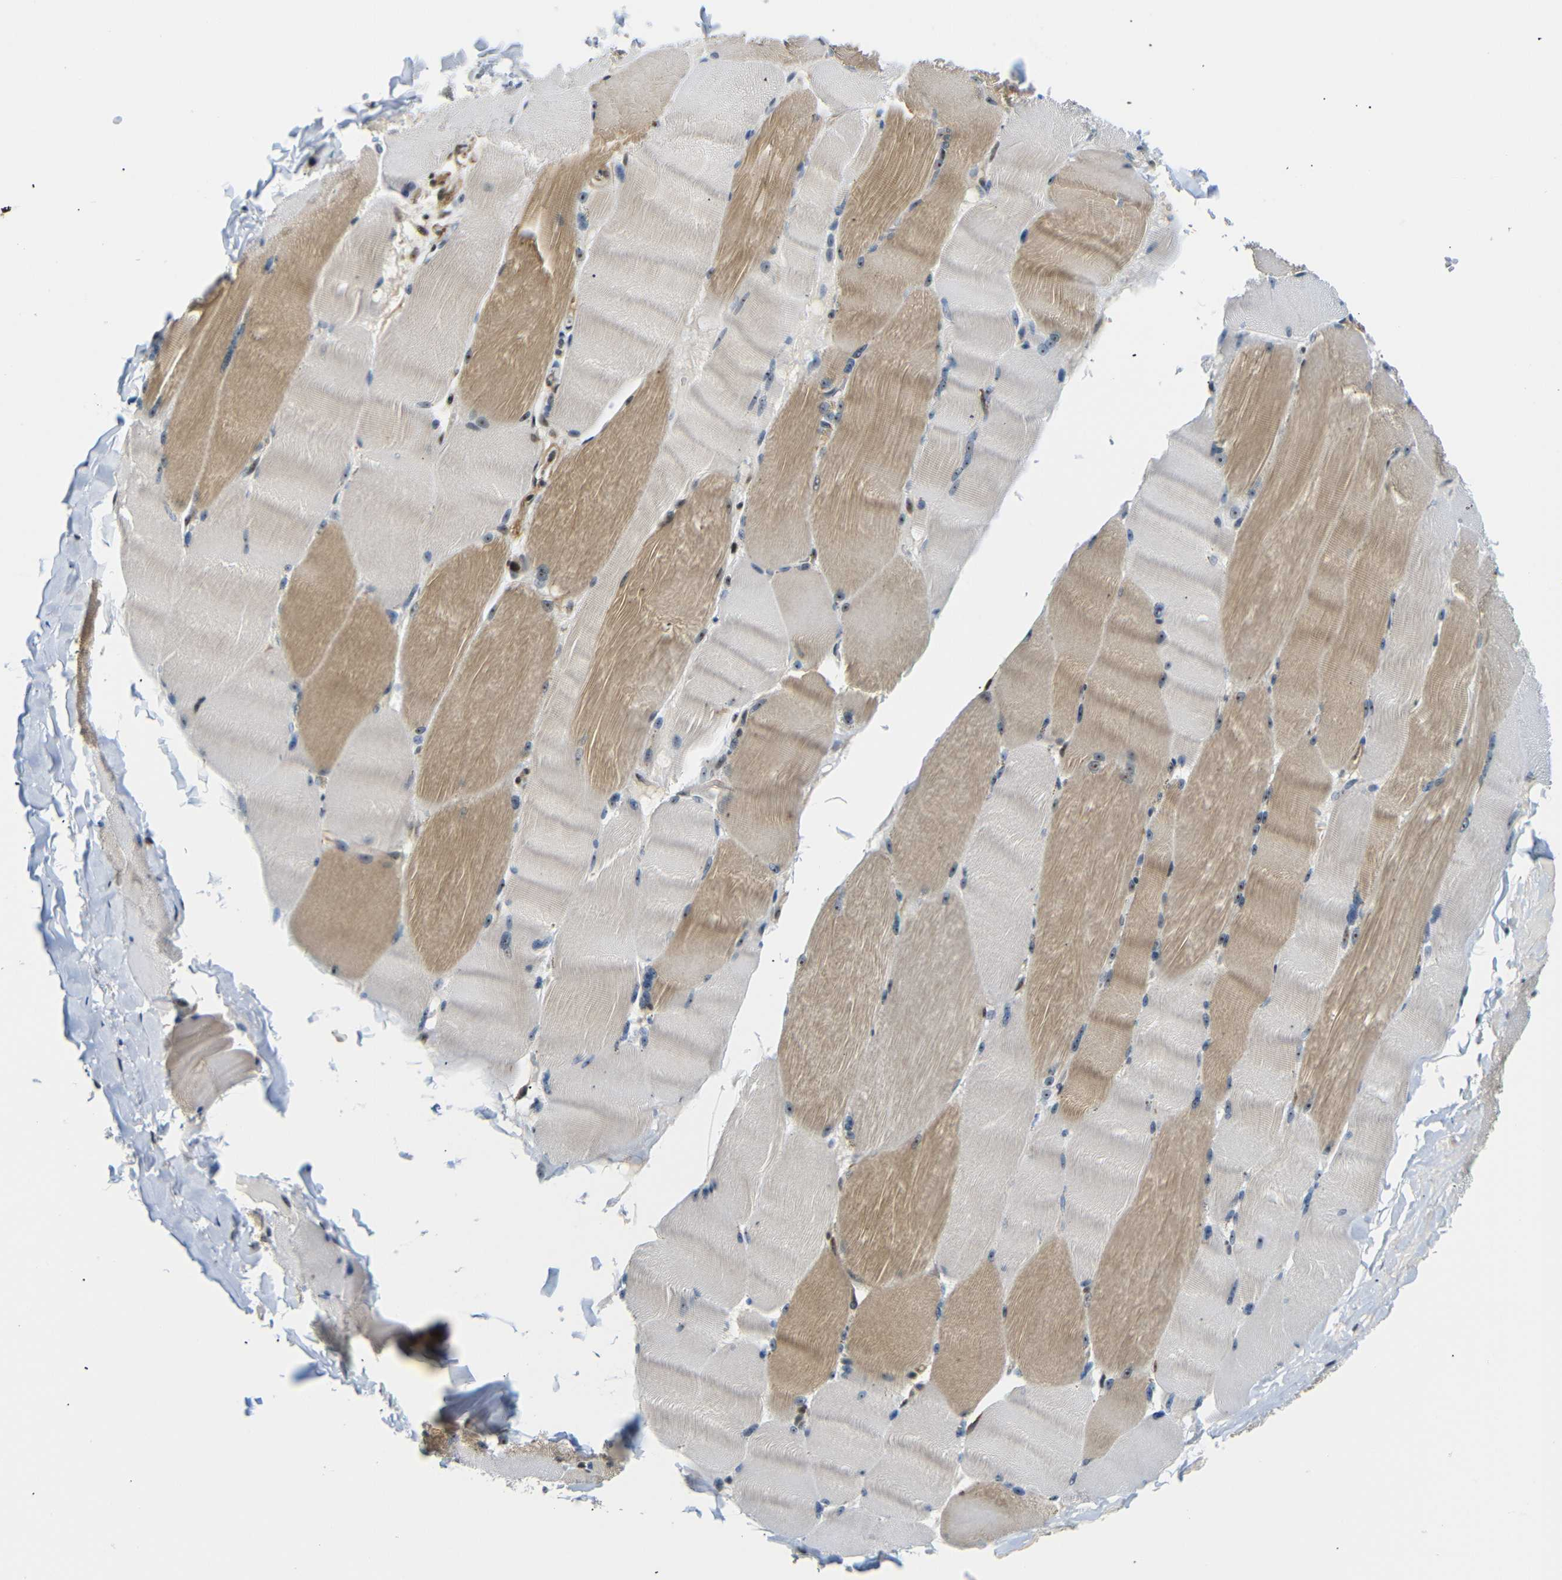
{"staining": {"intensity": "moderate", "quantity": "25%-75%", "location": "cytoplasmic/membranous,nuclear"}, "tissue": "skeletal muscle", "cell_type": "Myocytes", "image_type": "normal", "snomed": [{"axis": "morphology", "description": "Normal tissue, NOS"}, {"axis": "topography", "description": "Skin"}, {"axis": "topography", "description": "Skeletal muscle"}], "caption": "This histopathology image exhibits immunohistochemistry (IHC) staining of benign human skeletal muscle, with medium moderate cytoplasmic/membranous,nuclear staining in about 25%-75% of myocytes.", "gene": "PARN", "patient": {"sex": "male", "age": 83}}